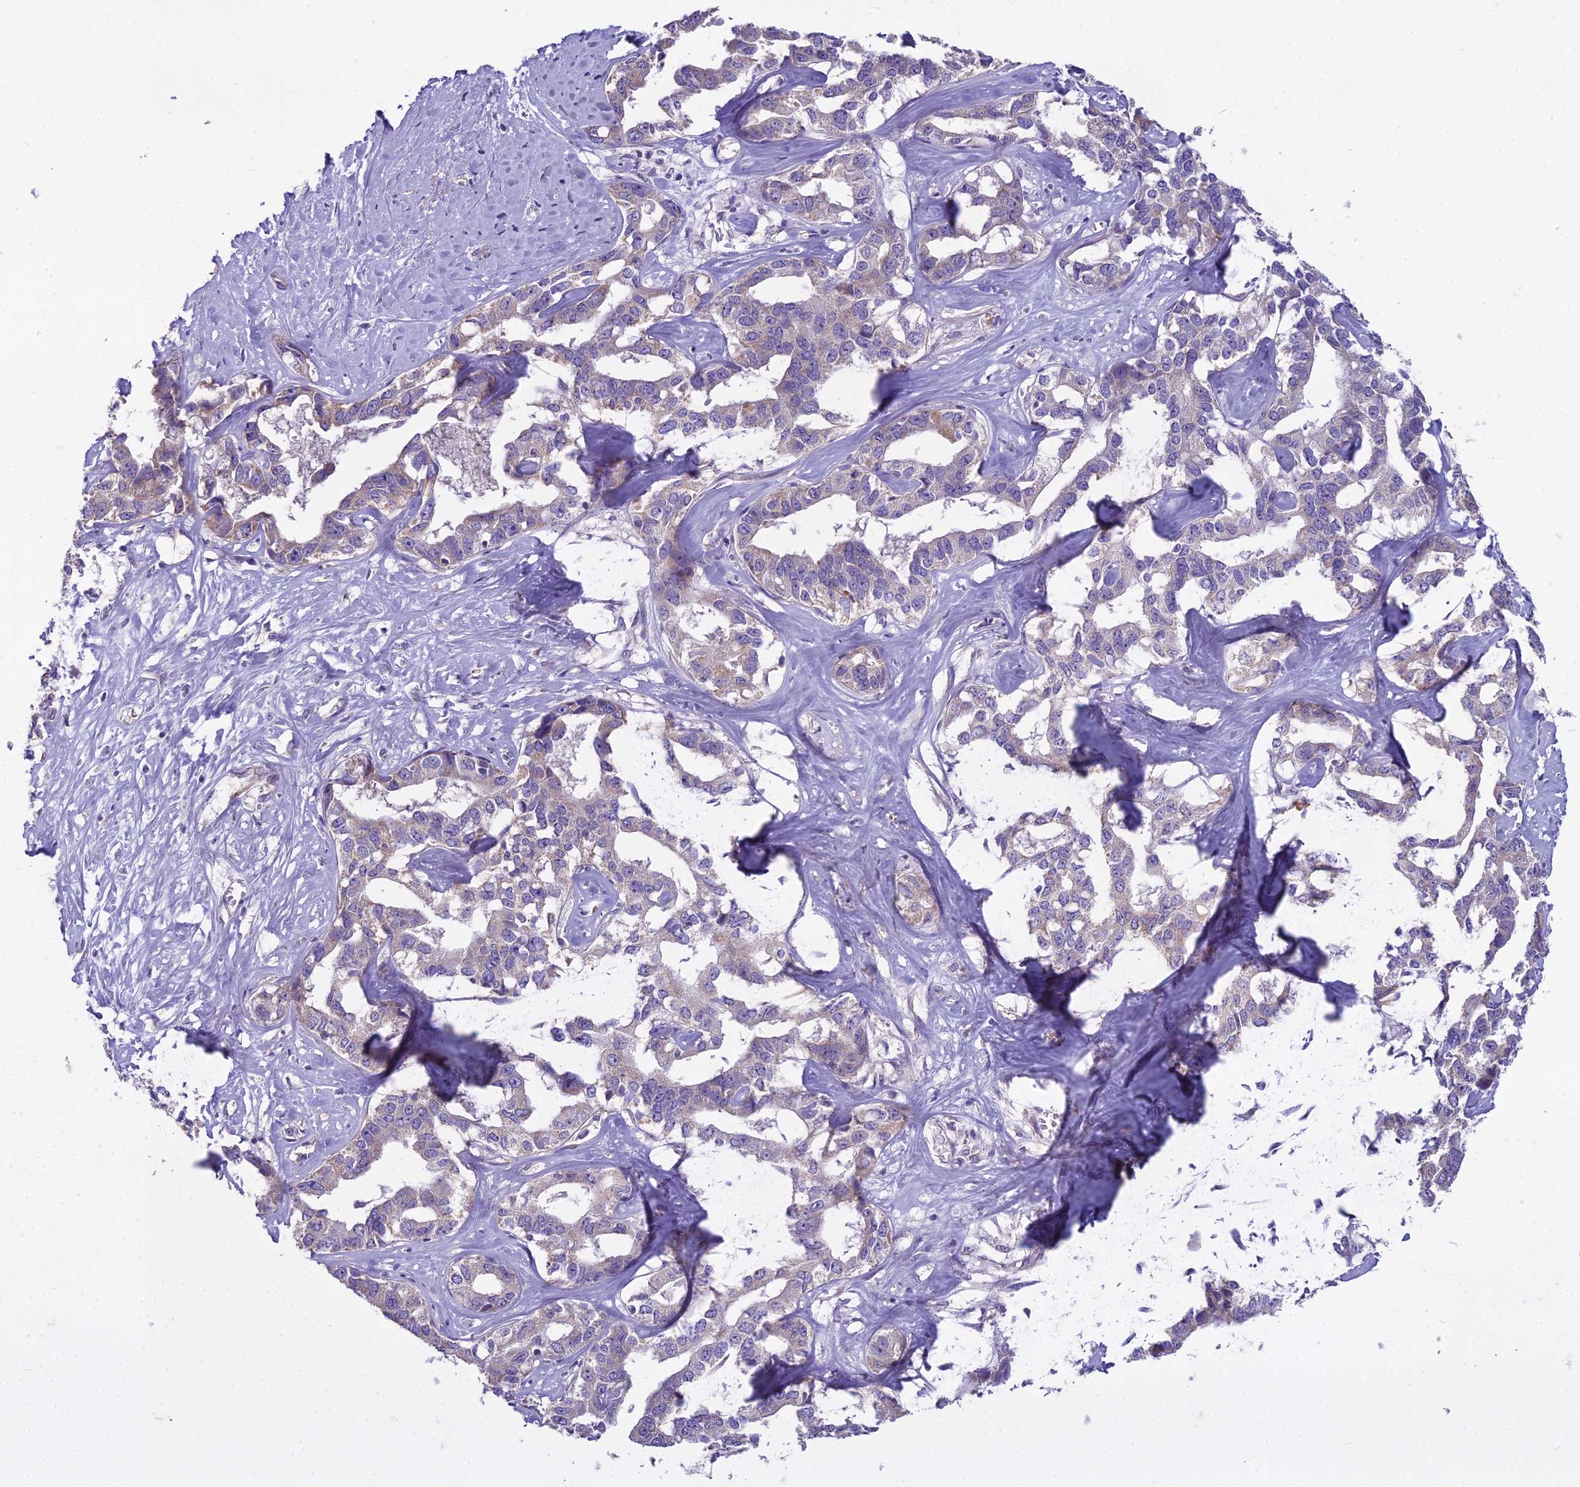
{"staining": {"intensity": "weak", "quantity": "<25%", "location": "cytoplasmic/membranous"}, "tissue": "liver cancer", "cell_type": "Tumor cells", "image_type": "cancer", "snomed": [{"axis": "morphology", "description": "Cholangiocarcinoma"}, {"axis": "topography", "description": "Liver"}], "caption": "Human liver cancer (cholangiocarcinoma) stained for a protein using immunohistochemistry (IHC) demonstrates no expression in tumor cells.", "gene": "DUS2", "patient": {"sex": "male", "age": 59}}